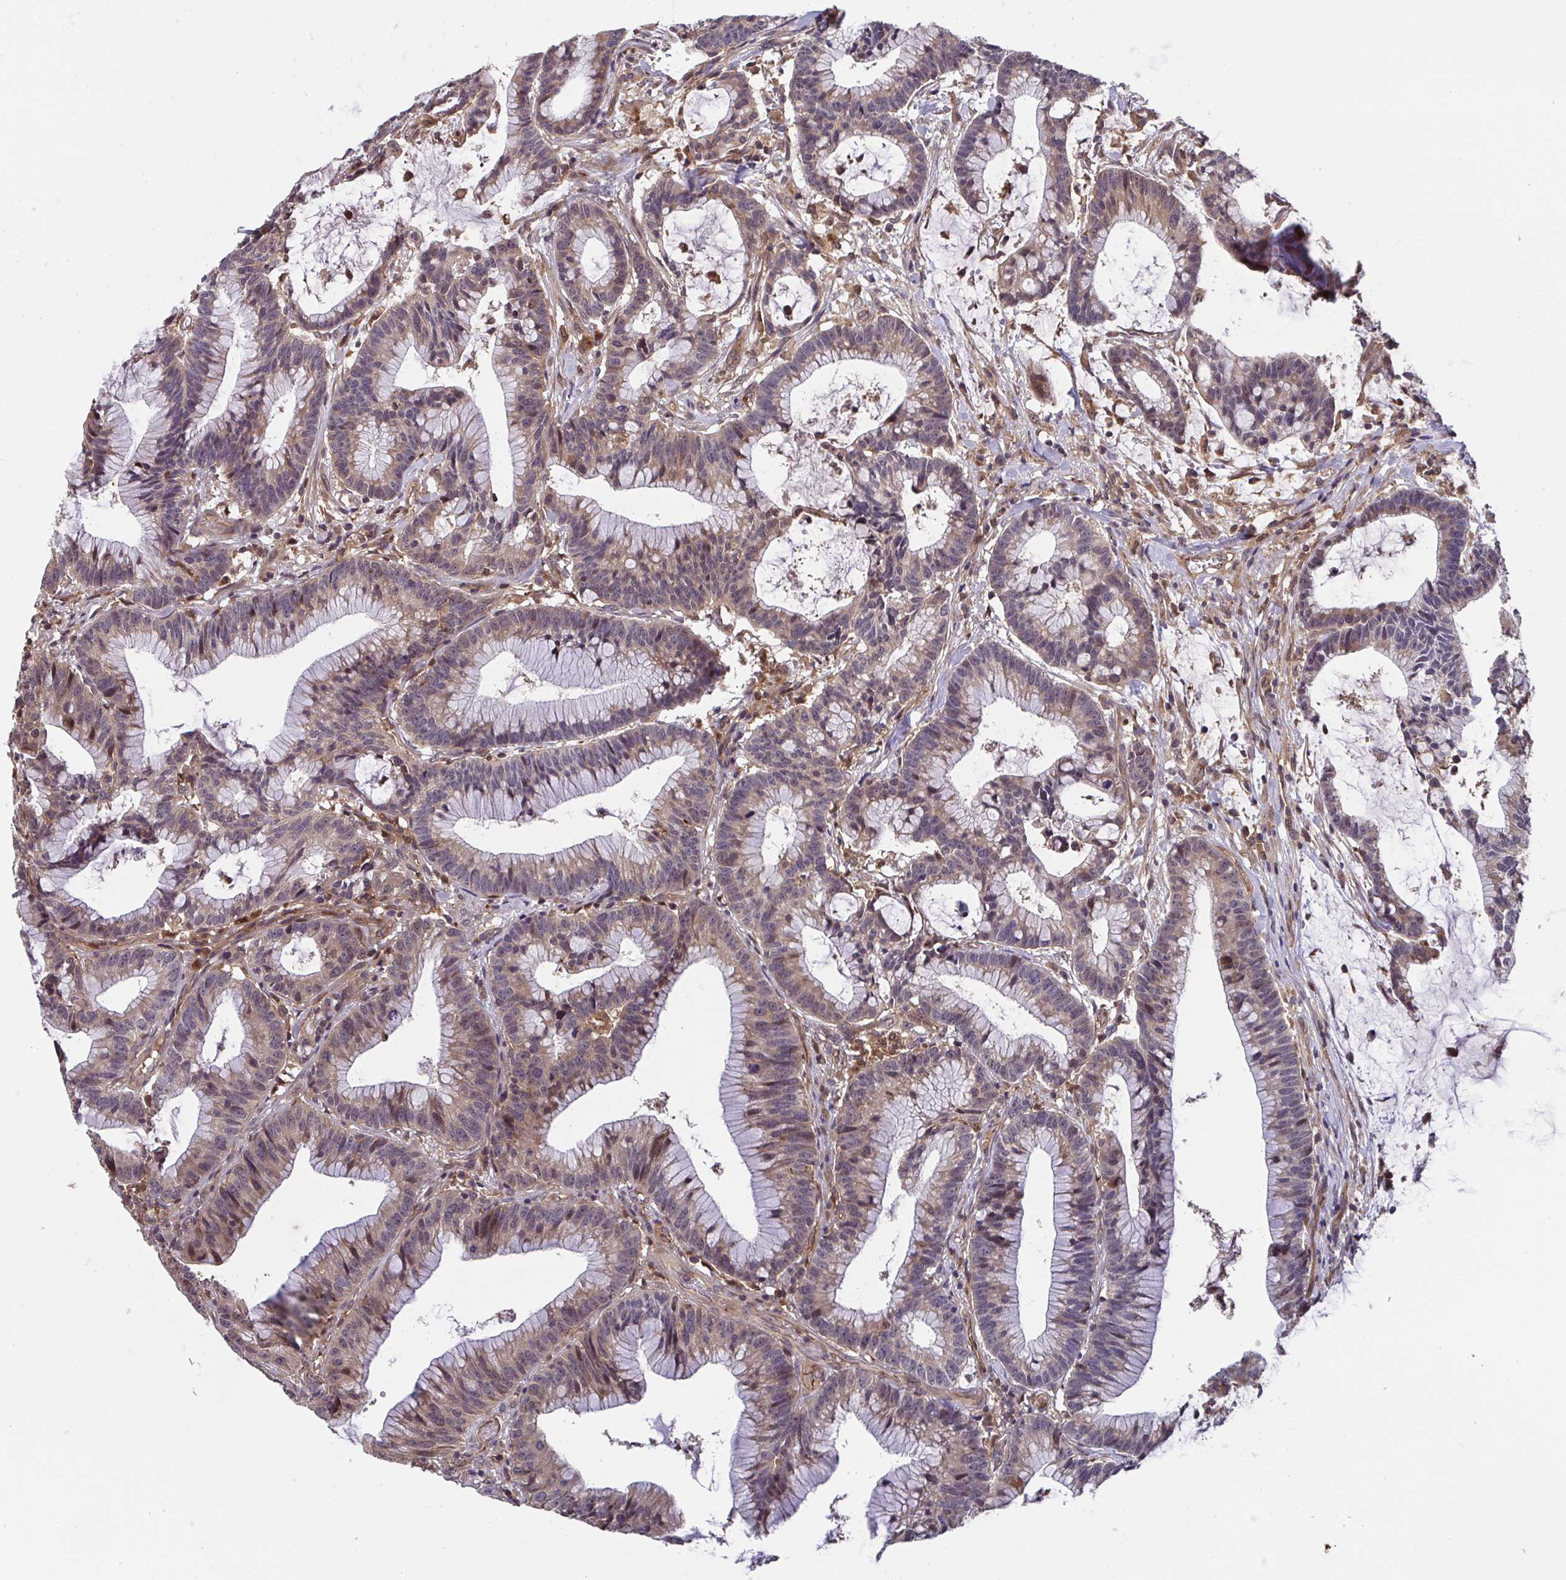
{"staining": {"intensity": "weak", "quantity": "25%-75%", "location": "cytoplasmic/membranous,nuclear"}, "tissue": "colorectal cancer", "cell_type": "Tumor cells", "image_type": "cancer", "snomed": [{"axis": "morphology", "description": "Adenocarcinoma, NOS"}, {"axis": "topography", "description": "Colon"}], "caption": "This micrograph shows immunohistochemistry (IHC) staining of human colorectal adenocarcinoma, with low weak cytoplasmic/membranous and nuclear expression in approximately 25%-75% of tumor cells.", "gene": "TIGAR", "patient": {"sex": "female", "age": 78}}